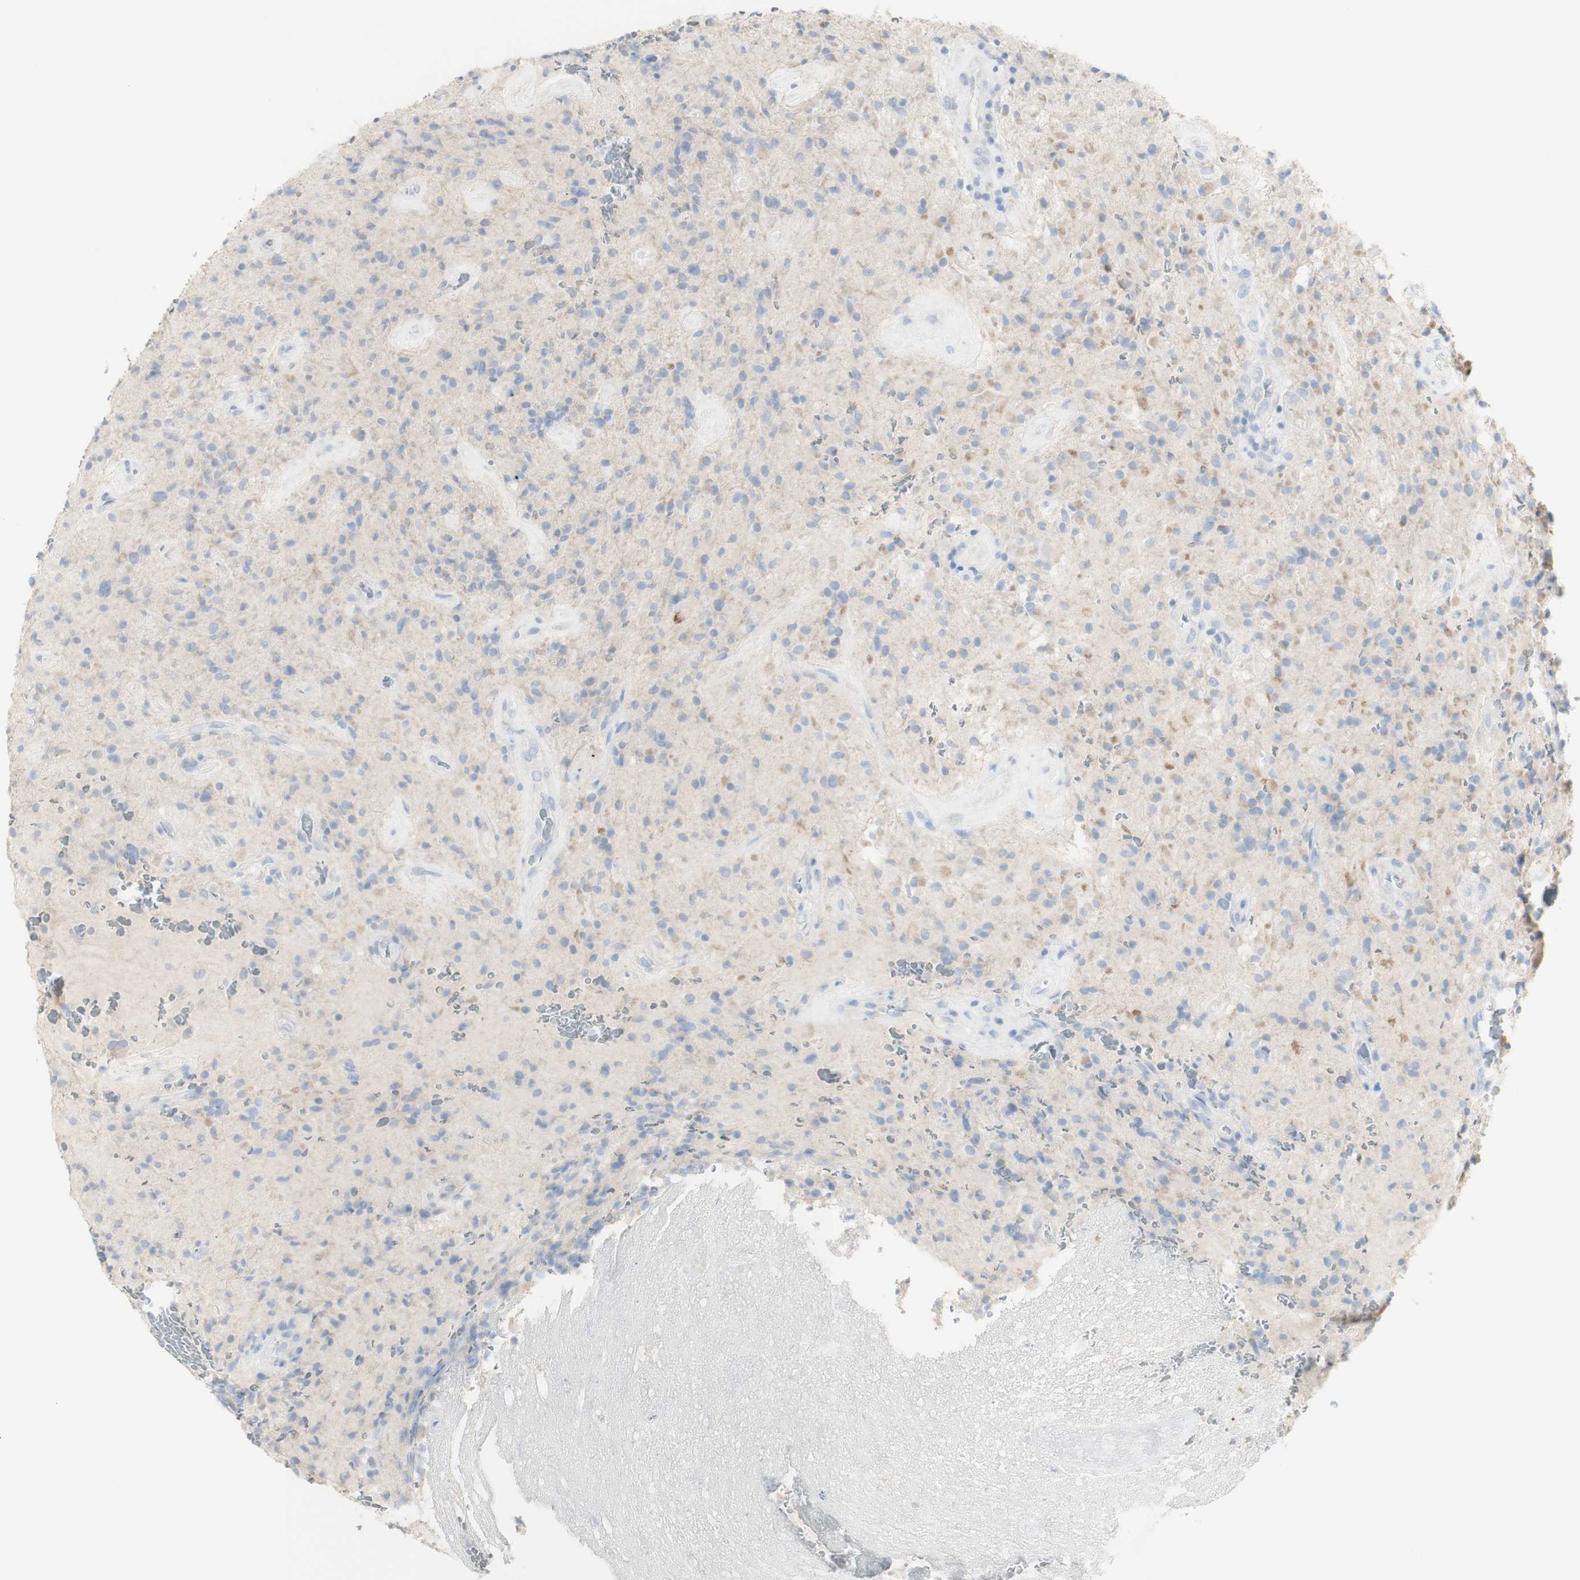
{"staining": {"intensity": "weak", "quantity": "<25%", "location": "cytoplasmic/membranous"}, "tissue": "glioma", "cell_type": "Tumor cells", "image_type": "cancer", "snomed": [{"axis": "morphology", "description": "Glioma, malignant, High grade"}, {"axis": "topography", "description": "Brain"}], "caption": "The immunohistochemistry image has no significant positivity in tumor cells of high-grade glioma (malignant) tissue.", "gene": "CD207", "patient": {"sex": "male", "age": 71}}